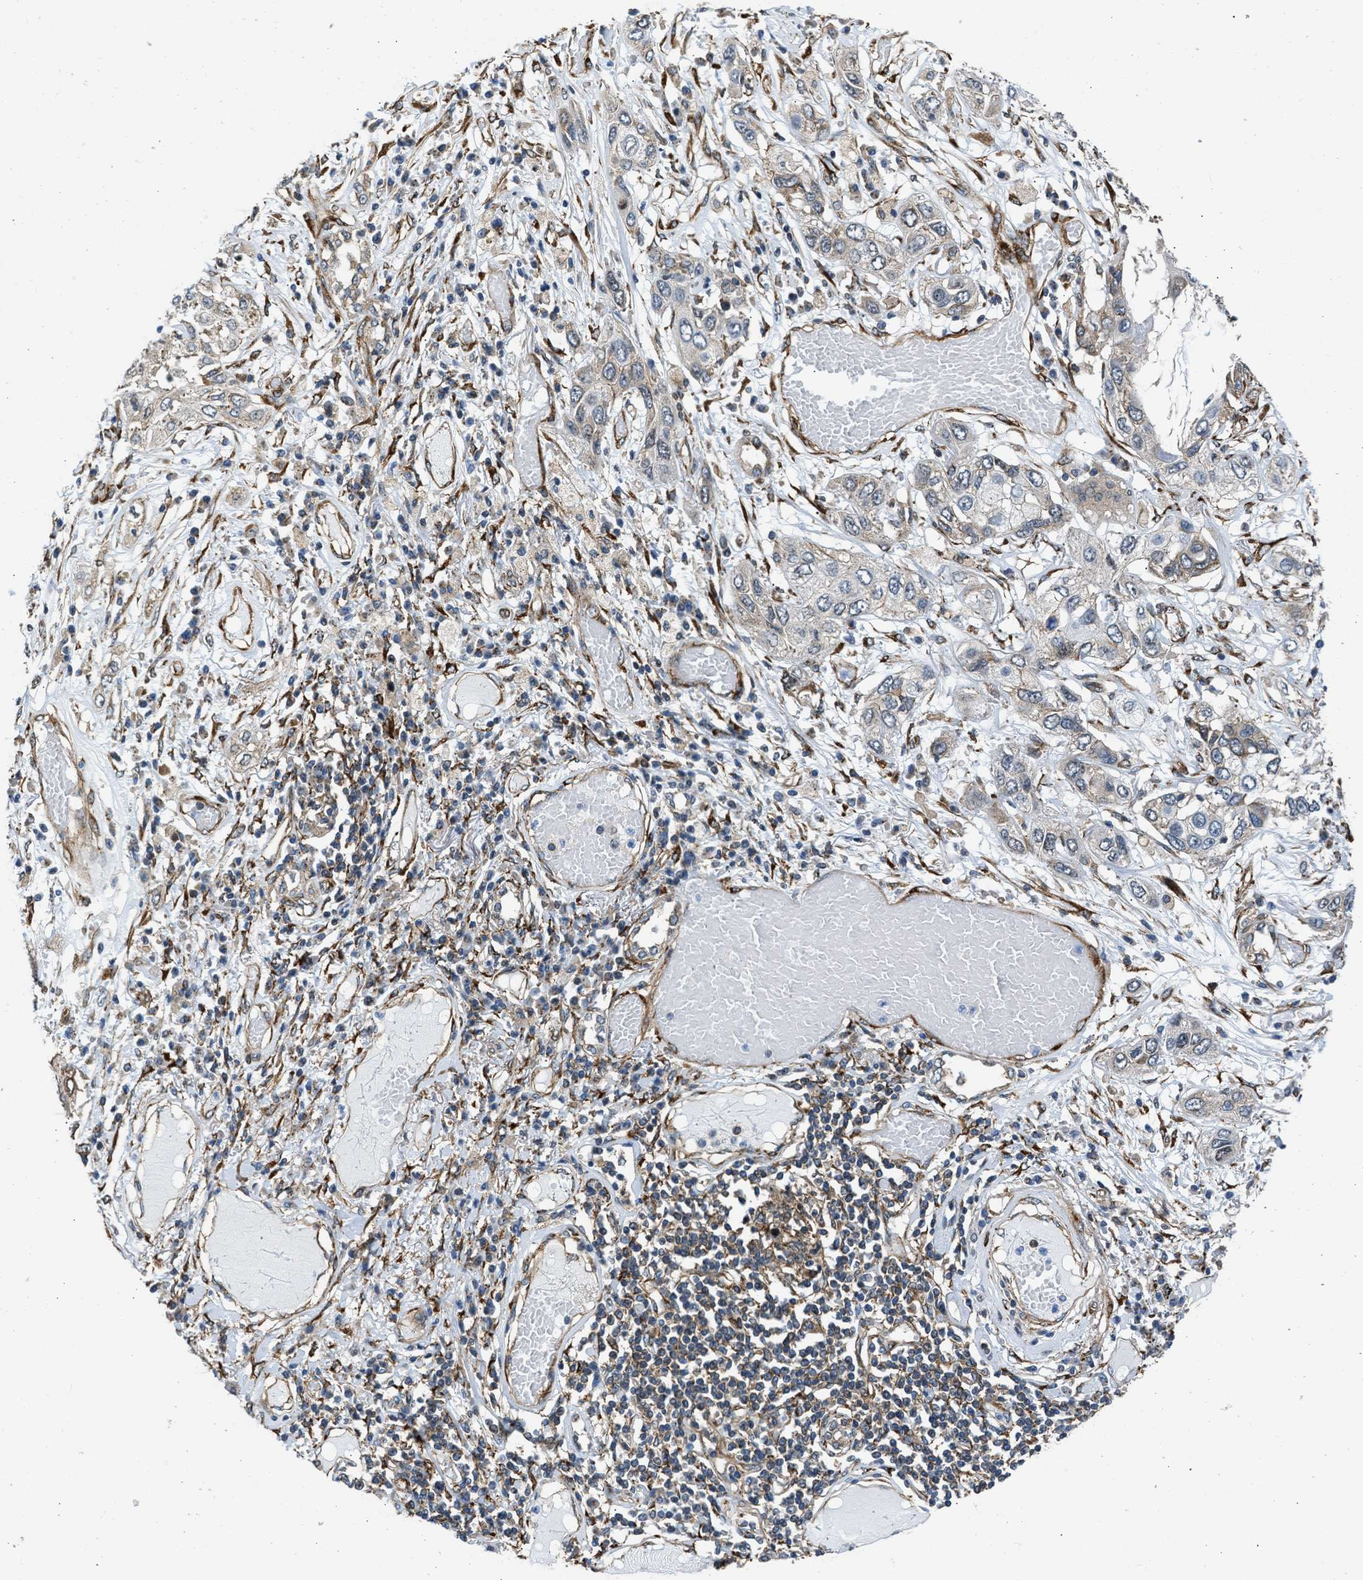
{"staining": {"intensity": "weak", "quantity": "<25%", "location": "cytoplasmic/membranous"}, "tissue": "lung cancer", "cell_type": "Tumor cells", "image_type": "cancer", "snomed": [{"axis": "morphology", "description": "Squamous cell carcinoma, NOS"}, {"axis": "topography", "description": "Lung"}], "caption": "This photomicrograph is of squamous cell carcinoma (lung) stained with immunohistochemistry (IHC) to label a protein in brown with the nuclei are counter-stained blue. There is no positivity in tumor cells. (Immunohistochemistry, brightfield microscopy, high magnification).", "gene": "SEPTIN2", "patient": {"sex": "male", "age": 71}}